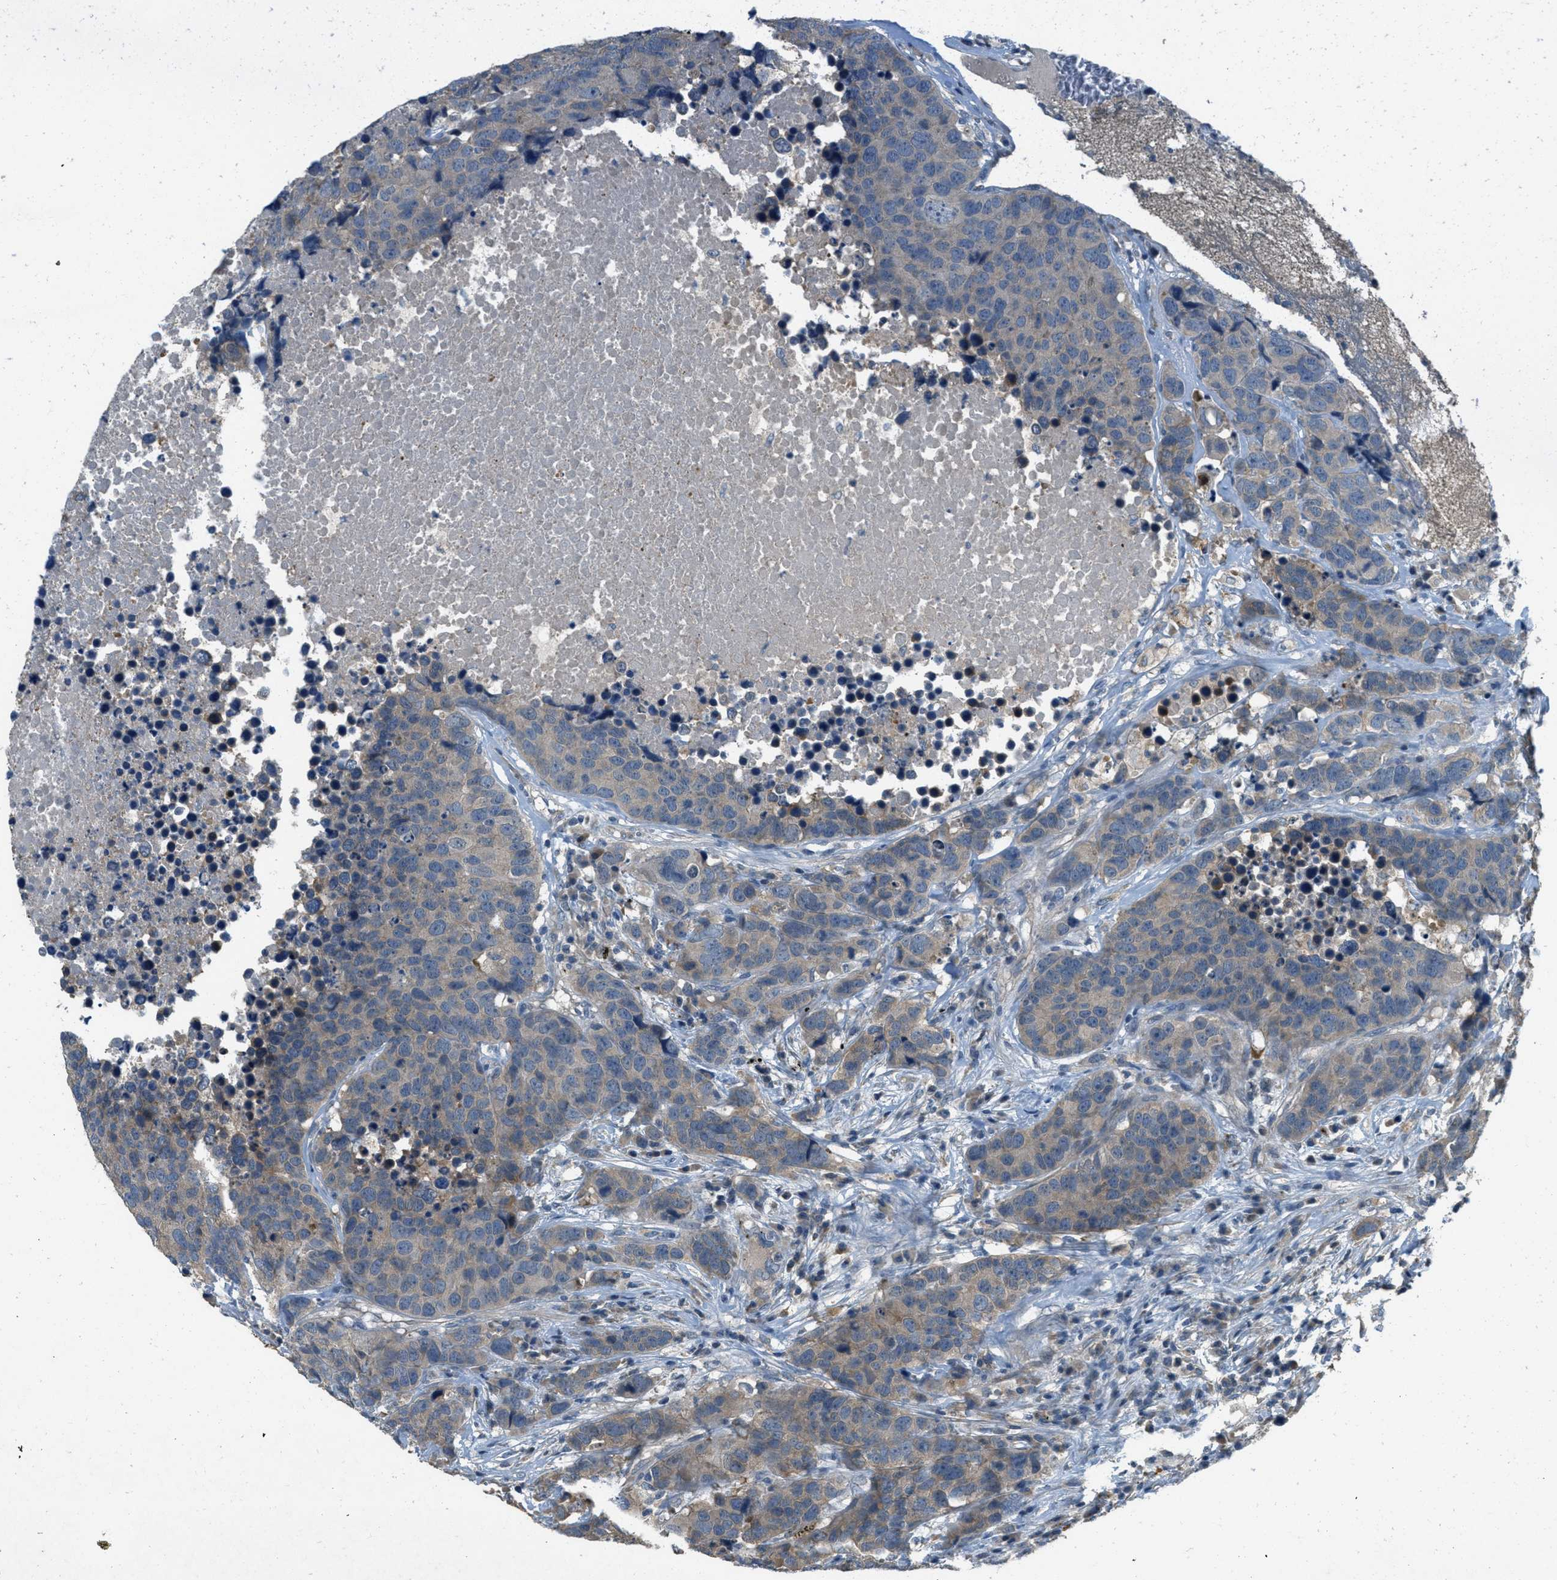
{"staining": {"intensity": "weak", "quantity": "25%-75%", "location": "cytoplasmic/membranous"}, "tissue": "carcinoid", "cell_type": "Tumor cells", "image_type": "cancer", "snomed": [{"axis": "morphology", "description": "Carcinoid, malignant, NOS"}, {"axis": "topography", "description": "Lung"}], "caption": "A high-resolution micrograph shows immunohistochemistry staining of carcinoid, which shows weak cytoplasmic/membranous expression in approximately 25%-75% of tumor cells.", "gene": "ADCY6", "patient": {"sex": "male", "age": 60}}